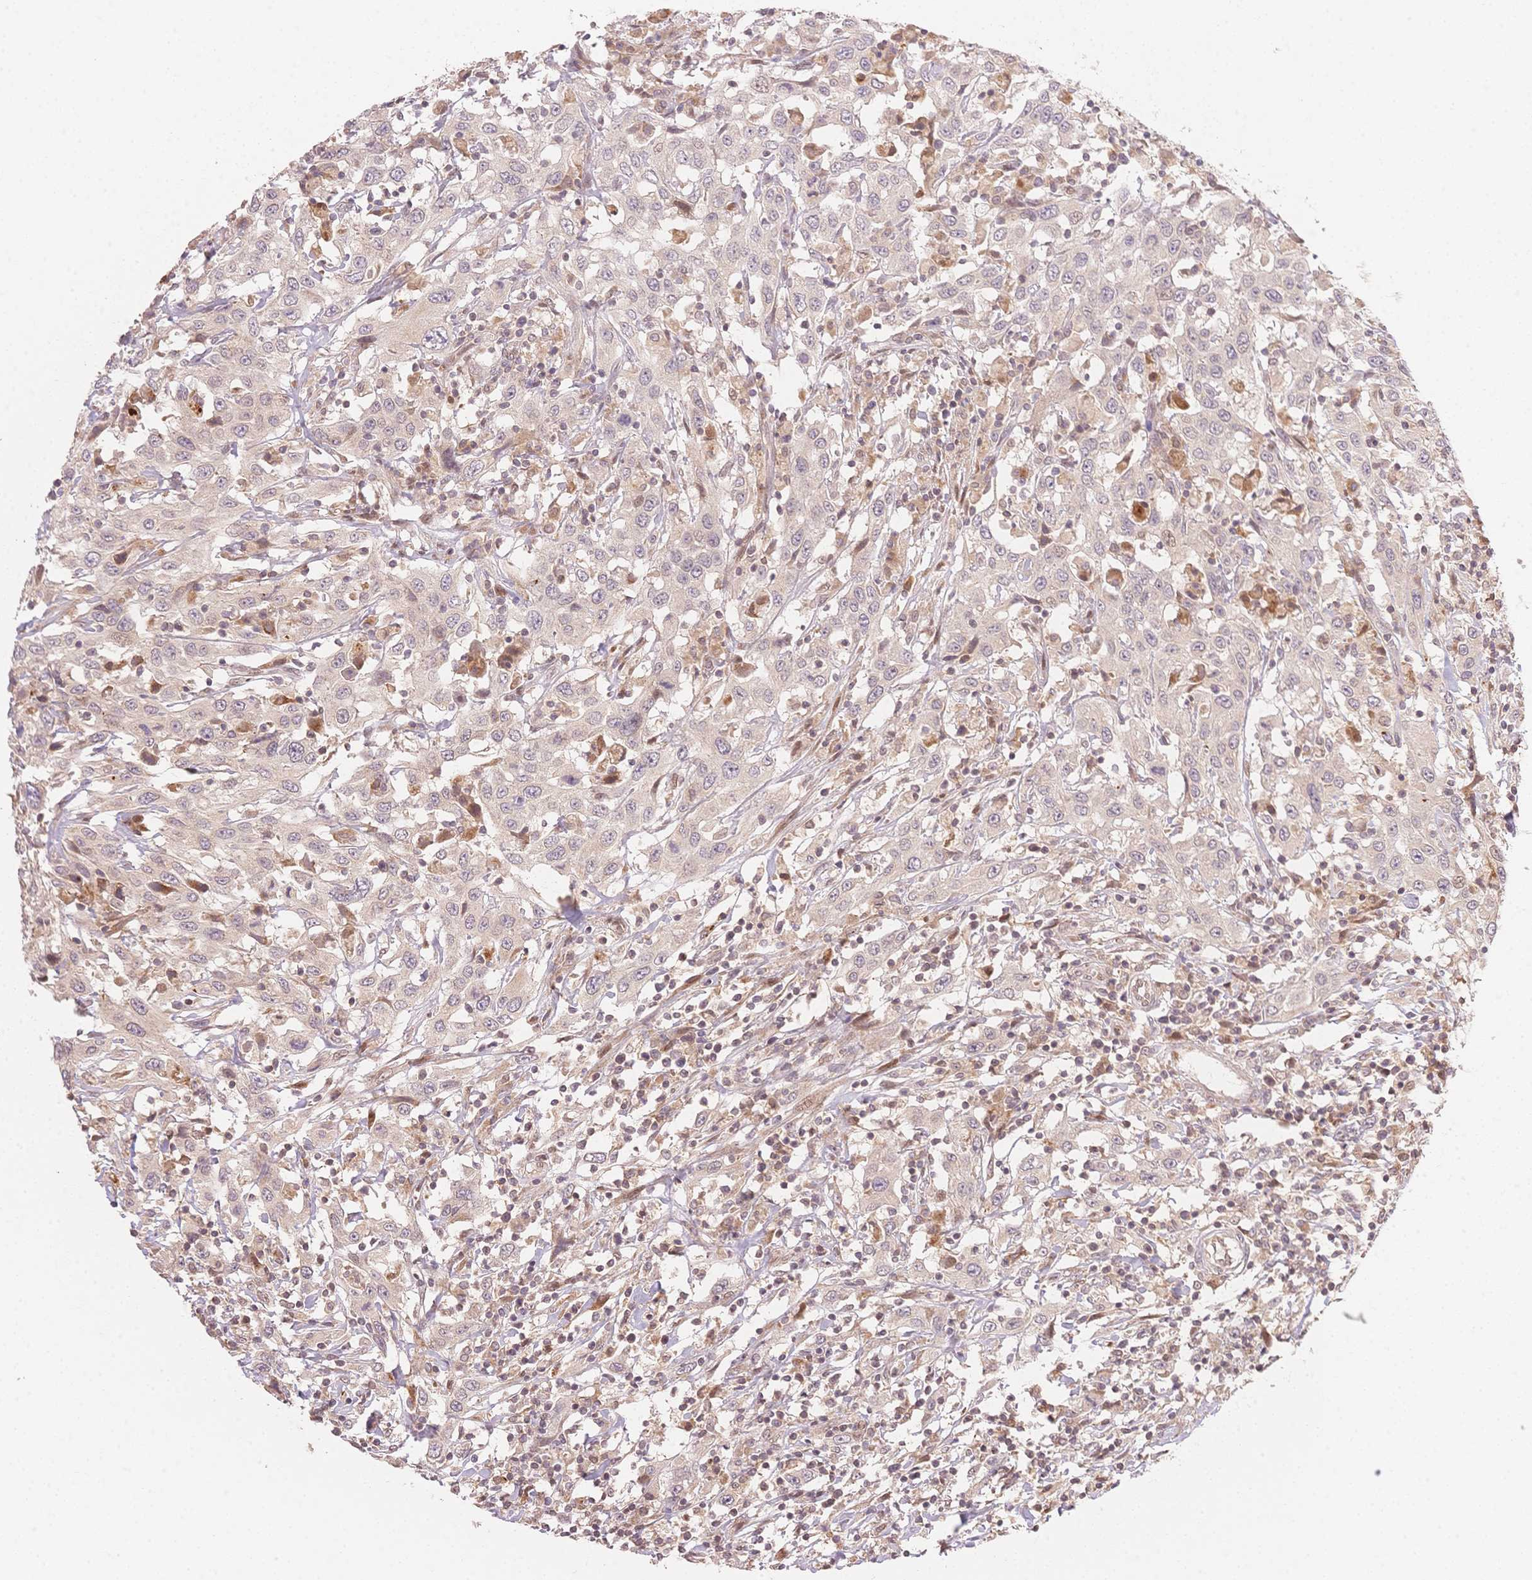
{"staining": {"intensity": "negative", "quantity": "none", "location": "none"}, "tissue": "urothelial cancer", "cell_type": "Tumor cells", "image_type": "cancer", "snomed": [{"axis": "morphology", "description": "Urothelial carcinoma, High grade"}, {"axis": "topography", "description": "Urinary bladder"}], "caption": "The immunohistochemistry histopathology image has no significant expression in tumor cells of urothelial cancer tissue.", "gene": "STK39", "patient": {"sex": "male", "age": 61}}